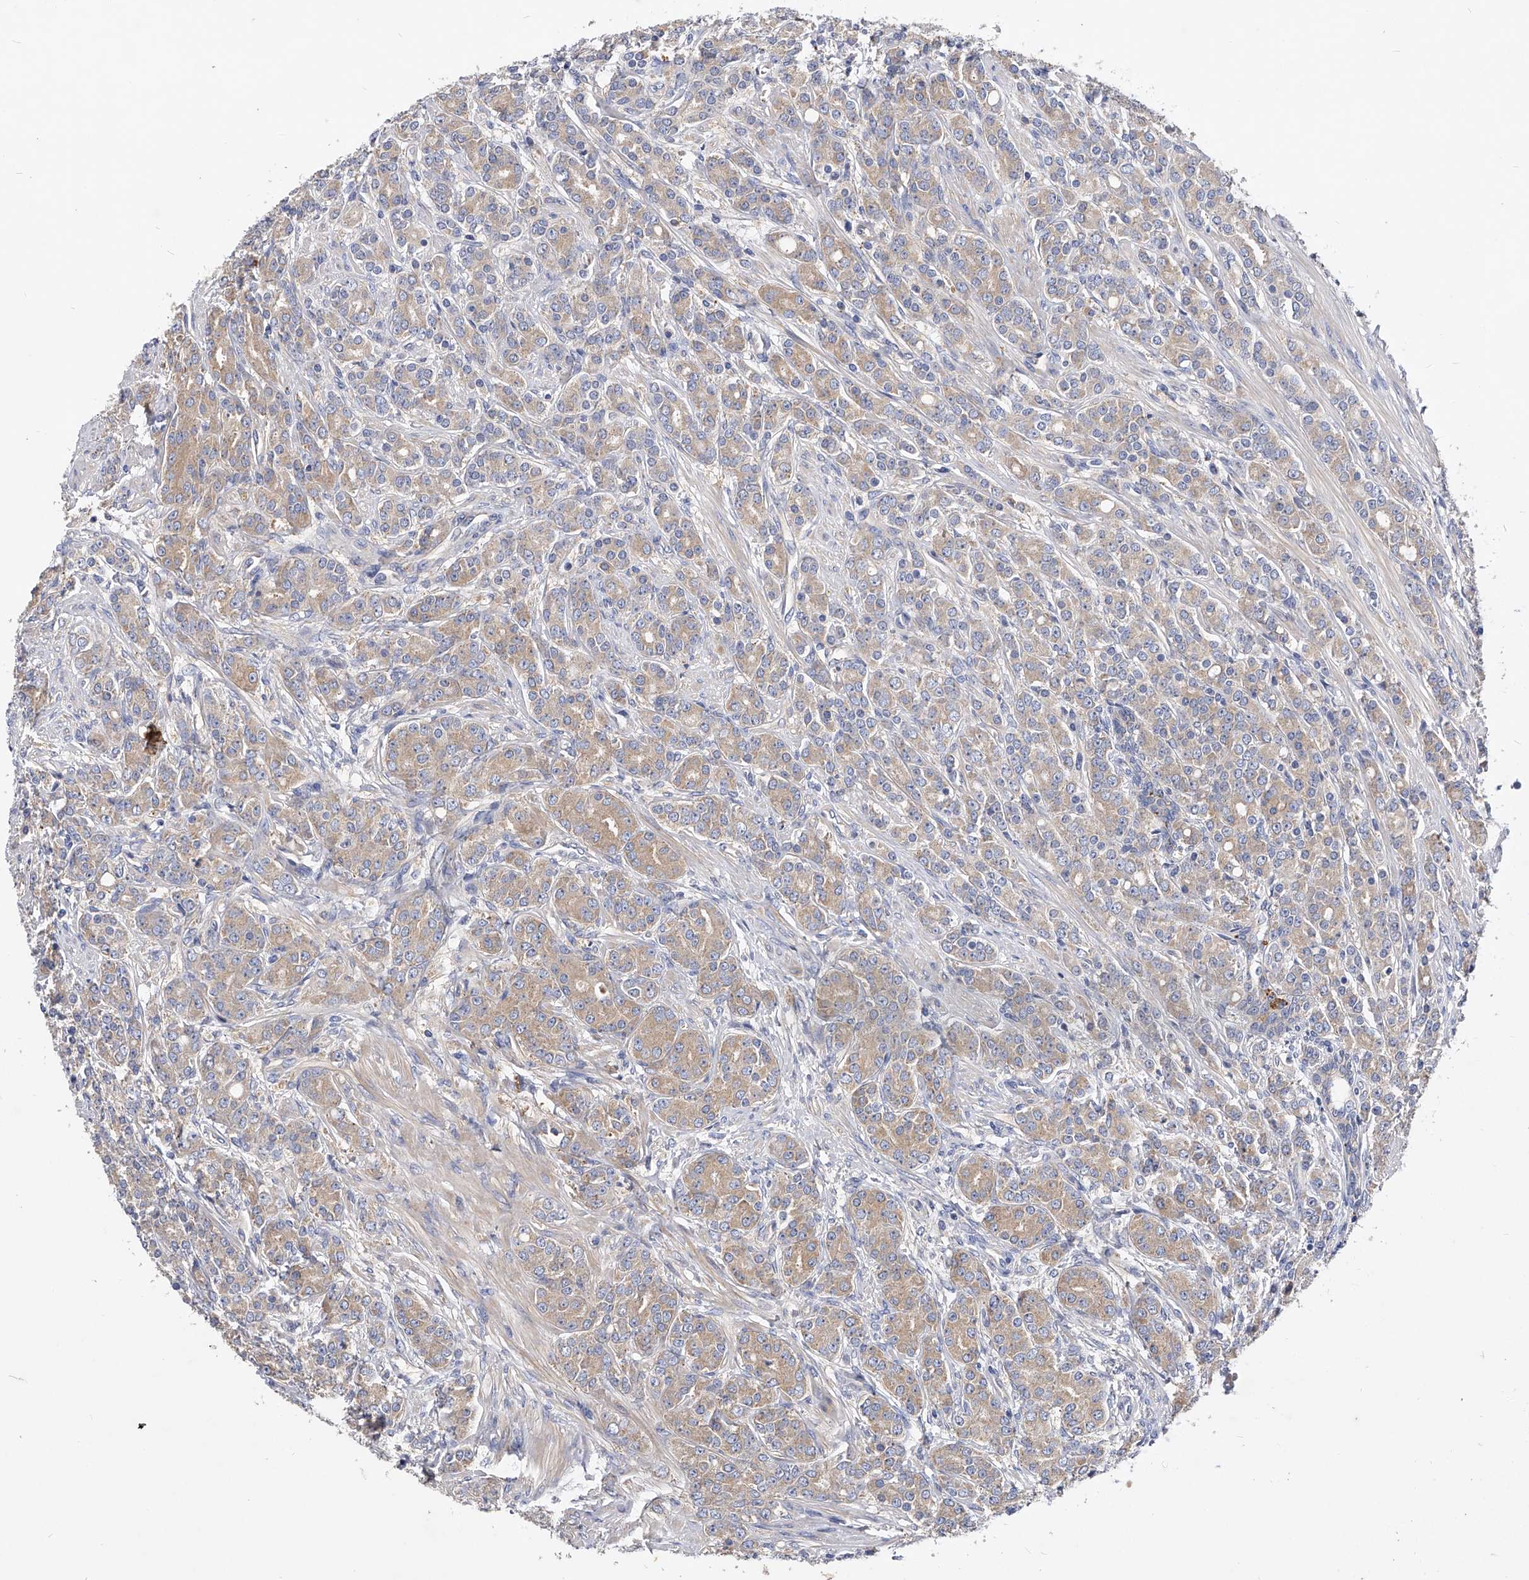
{"staining": {"intensity": "weak", "quantity": ">75%", "location": "cytoplasmic/membranous"}, "tissue": "prostate cancer", "cell_type": "Tumor cells", "image_type": "cancer", "snomed": [{"axis": "morphology", "description": "Adenocarcinoma, High grade"}, {"axis": "topography", "description": "Prostate"}], "caption": "This is an image of IHC staining of adenocarcinoma (high-grade) (prostate), which shows weak staining in the cytoplasmic/membranous of tumor cells.", "gene": "PPP5C", "patient": {"sex": "male", "age": 62}}